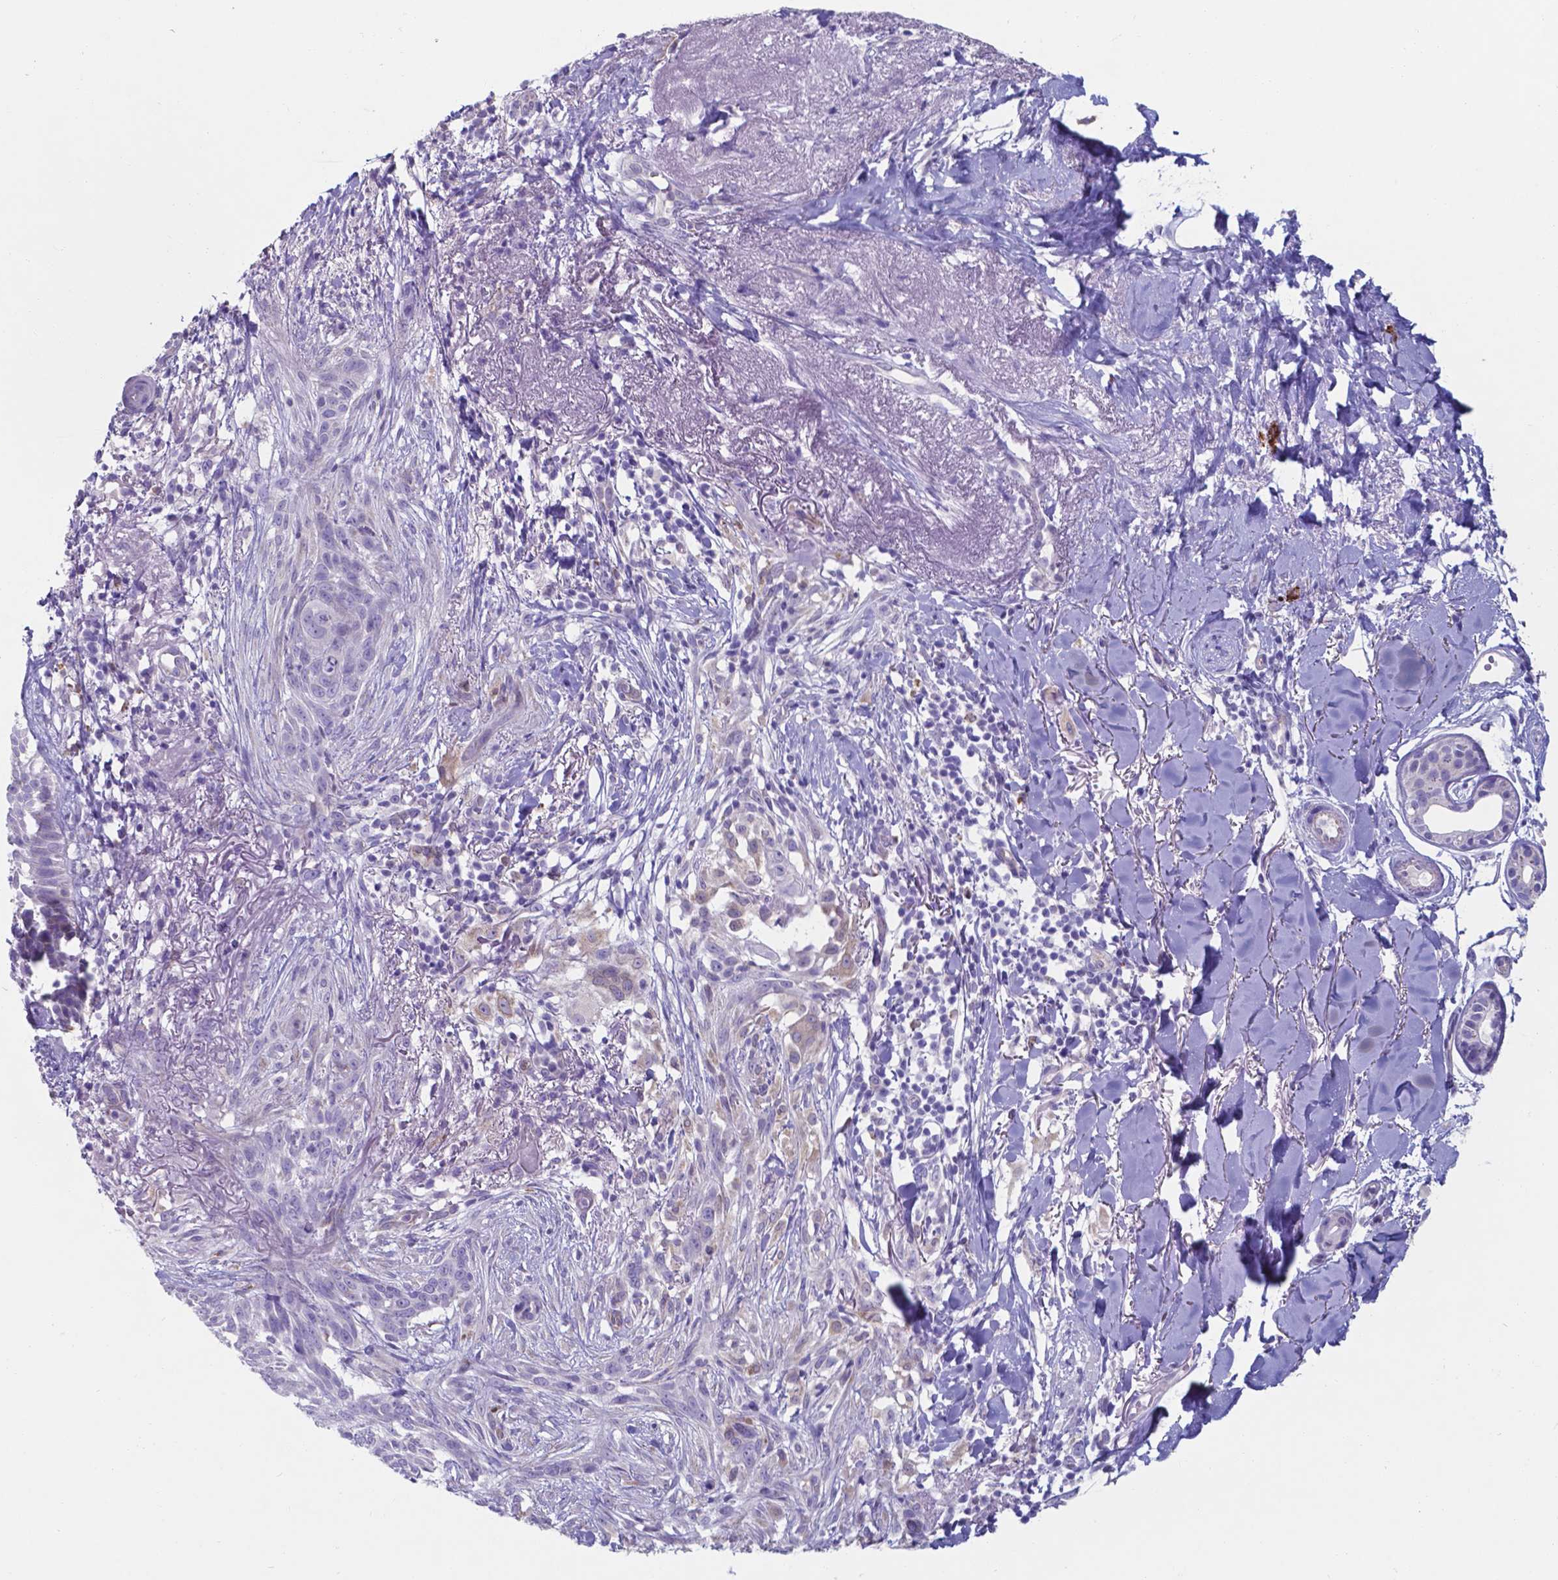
{"staining": {"intensity": "negative", "quantity": "none", "location": "none"}, "tissue": "skin cancer", "cell_type": "Tumor cells", "image_type": "cancer", "snomed": [{"axis": "morphology", "description": "Normal tissue, NOS"}, {"axis": "morphology", "description": "Basal cell carcinoma"}, {"axis": "topography", "description": "Skin"}], "caption": "Immunohistochemistry histopathology image of basal cell carcinoma (skin) stained for a protein (brown), which demonstrates no expression in tumor cells.", "gene": "UBE2J1", "patient": {"sex": "male", "age": 84}}